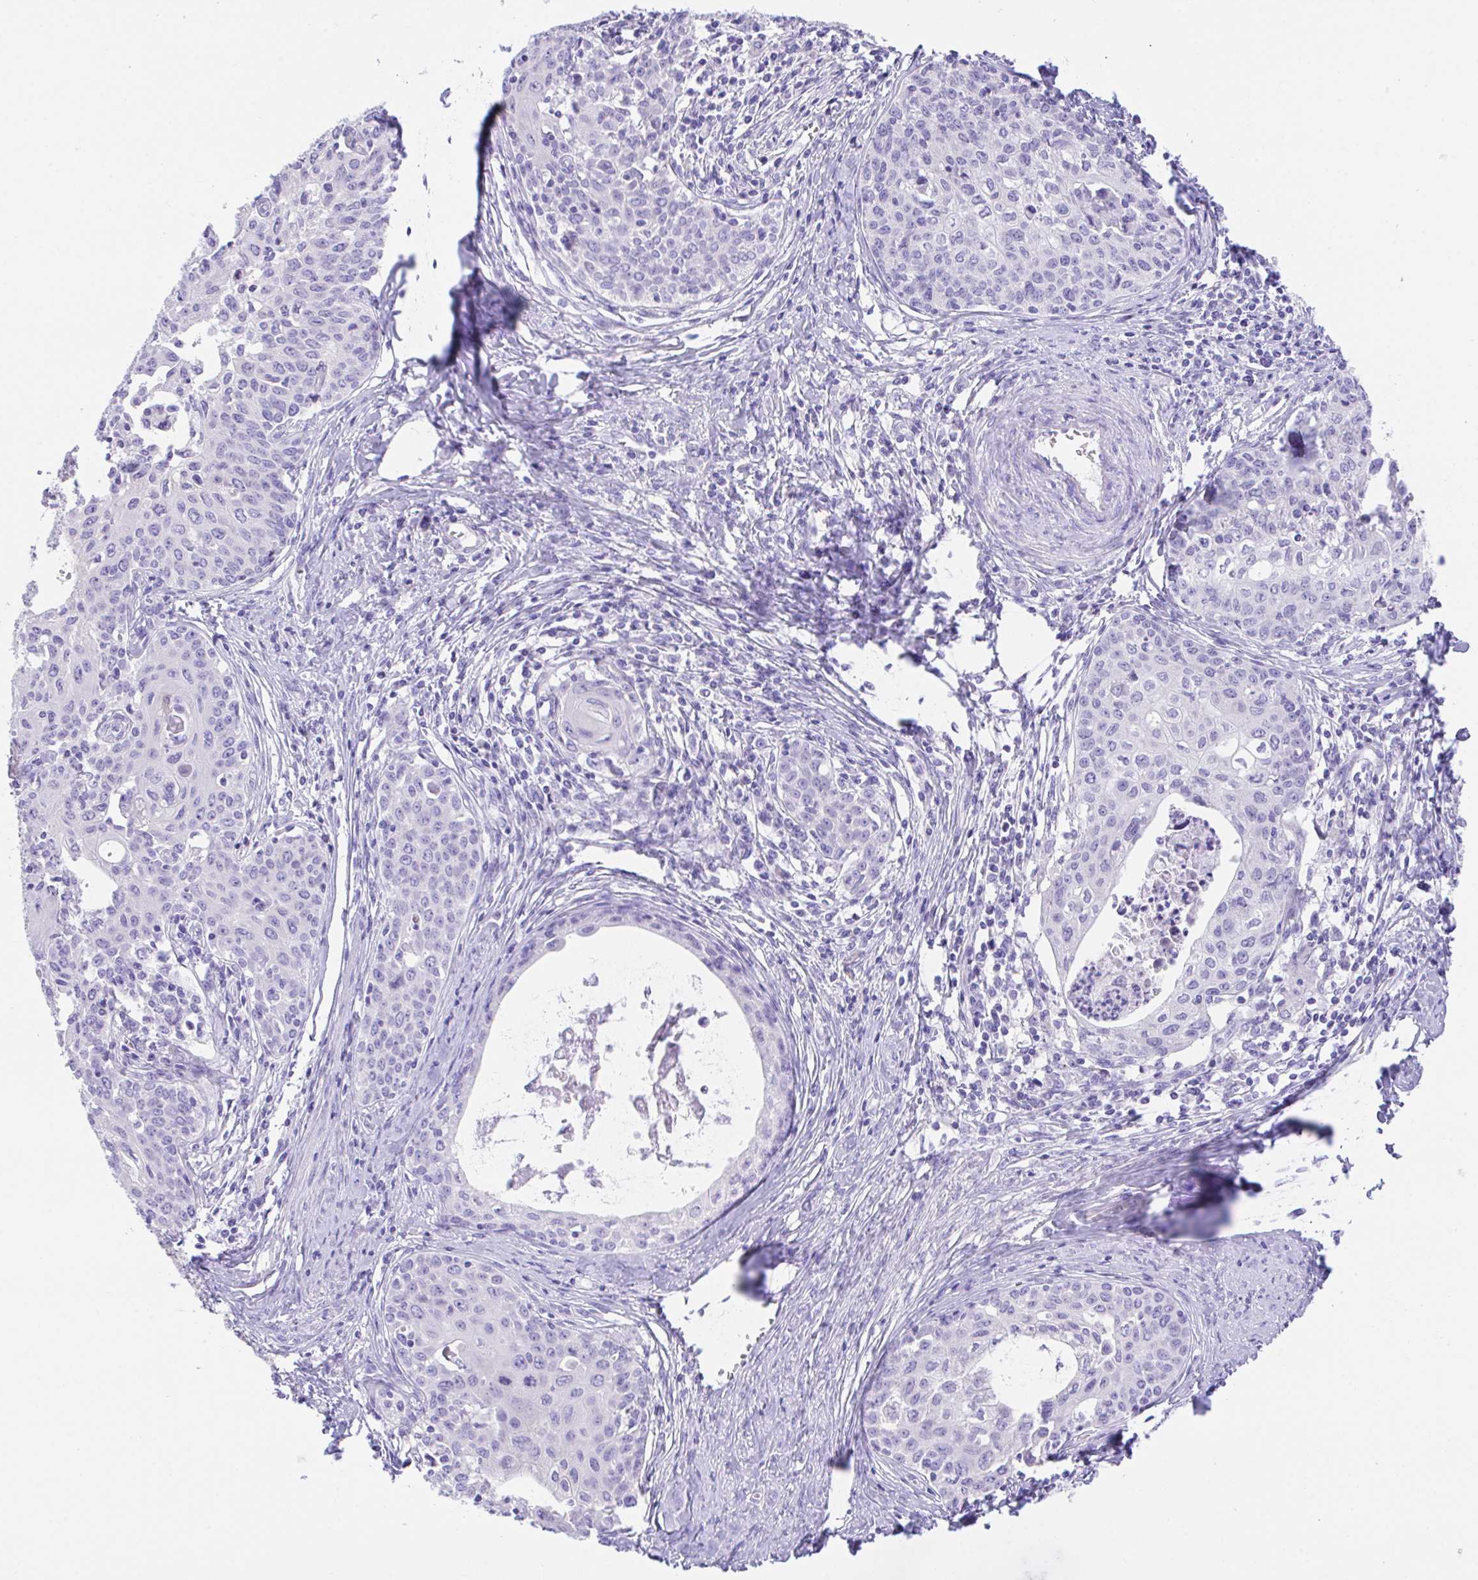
{"staining": {"intensity": "negative", "quantity": "none", "location": "none"}, "tissue": "cervical cancer", "cell_type": "Tumor cells", "image_type": "cancer", "snomed": [{"axis": "morphology", "description": "Squamous cell carcinoma, NOS"}, {"axis": "morphology", "description": "Adenocarcinoma, NOS"}, {"axis": "topography", "description": "Cervix"}], "caption": "Tumor cells show no significant positivity in cervical cancer (squamous cell carcinoma).", "gene": "SLC16A6", "patient": {"sex": "female", "age": 52}}